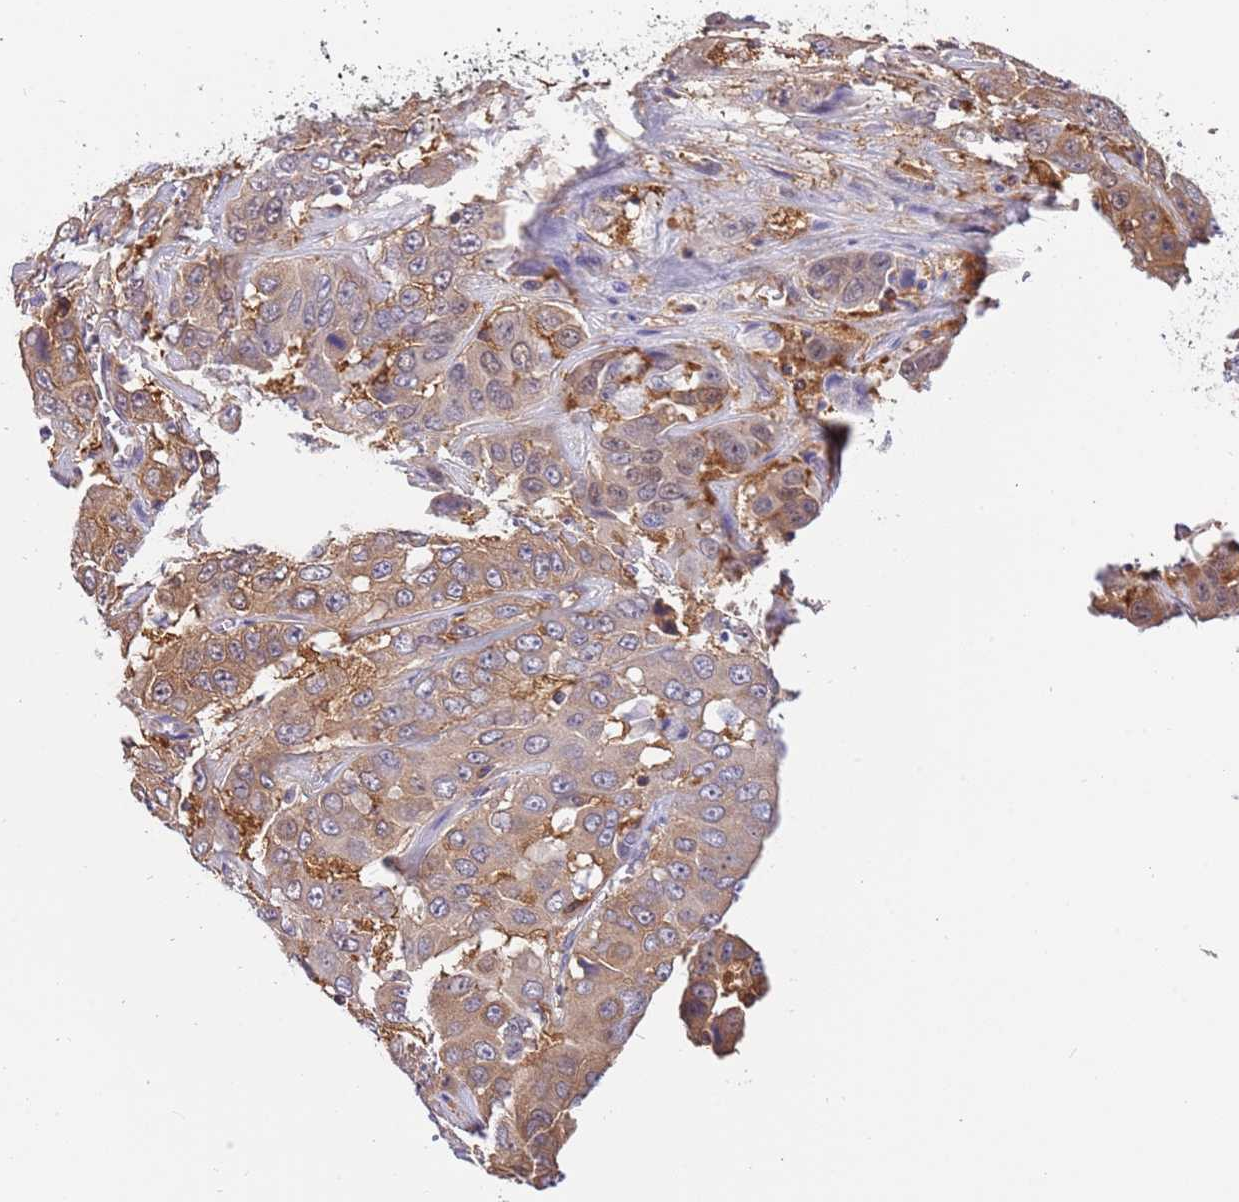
{"staining": {"intensity": "weak", "quantity": ">75%", "location": "cytoplasmic/membranous"}, "tissue": "liver cancer", "cell_type": "Tumor cells", "image_type": "cancer", "snomed": [{"axis": "morphology", "description": "Cholangiocarcinoma"}, {"axis": "topography", "description": "Liver"}], "caption": "Immunohistochemistry photomicrograph of liver cholangiocarcinoma stained for a protein (brown), which displays low levels of weak cytoplasmic/membranous staining in approximately >75% of tumor cells.", "gene": "STIP1", "patient": {"sex": "female", "age": 52}}